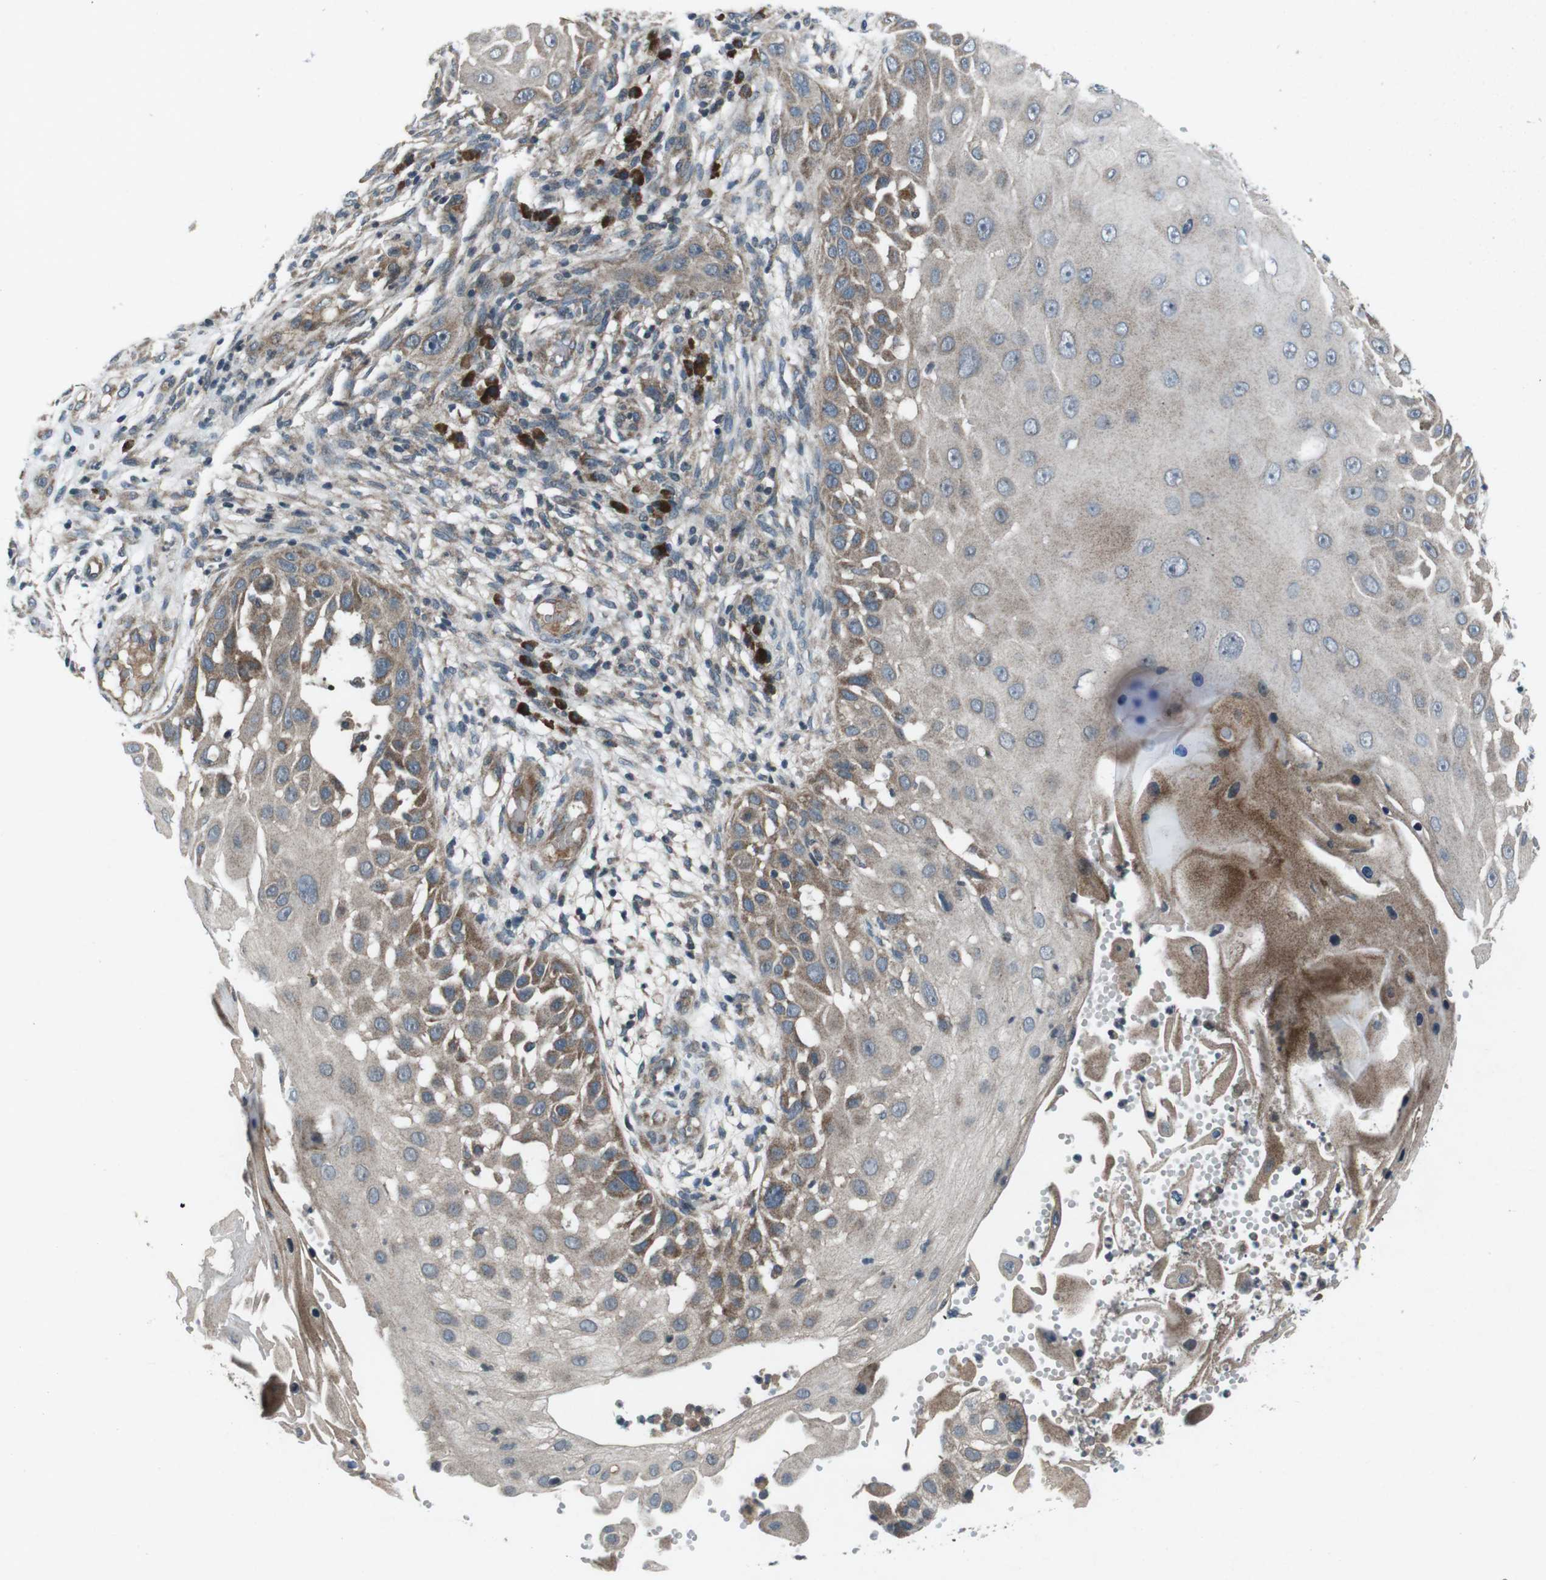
{"staining": {"intensity": "moderate", "quantity": "<25%", "location": "cytoplasmic/membranous"}, "tissue": "skin cancer", "cell_type": "Tumor cells", "image_type": "cancer", "snomed": [{"axis": "morphology", "description": "Squamous cell carcinoma, NOS"}, {"axis": "topography", "description": "Skin"}], "caption": "A micrograph showing moderate cytoplasmic/membranous staining in approximately <25% of tumor cells in skin squamous cell carcinoma, as visualized by brown immunohistochemical staining.", "gene": "CDK16", "patient": {"sex": "female", "age": 44}}